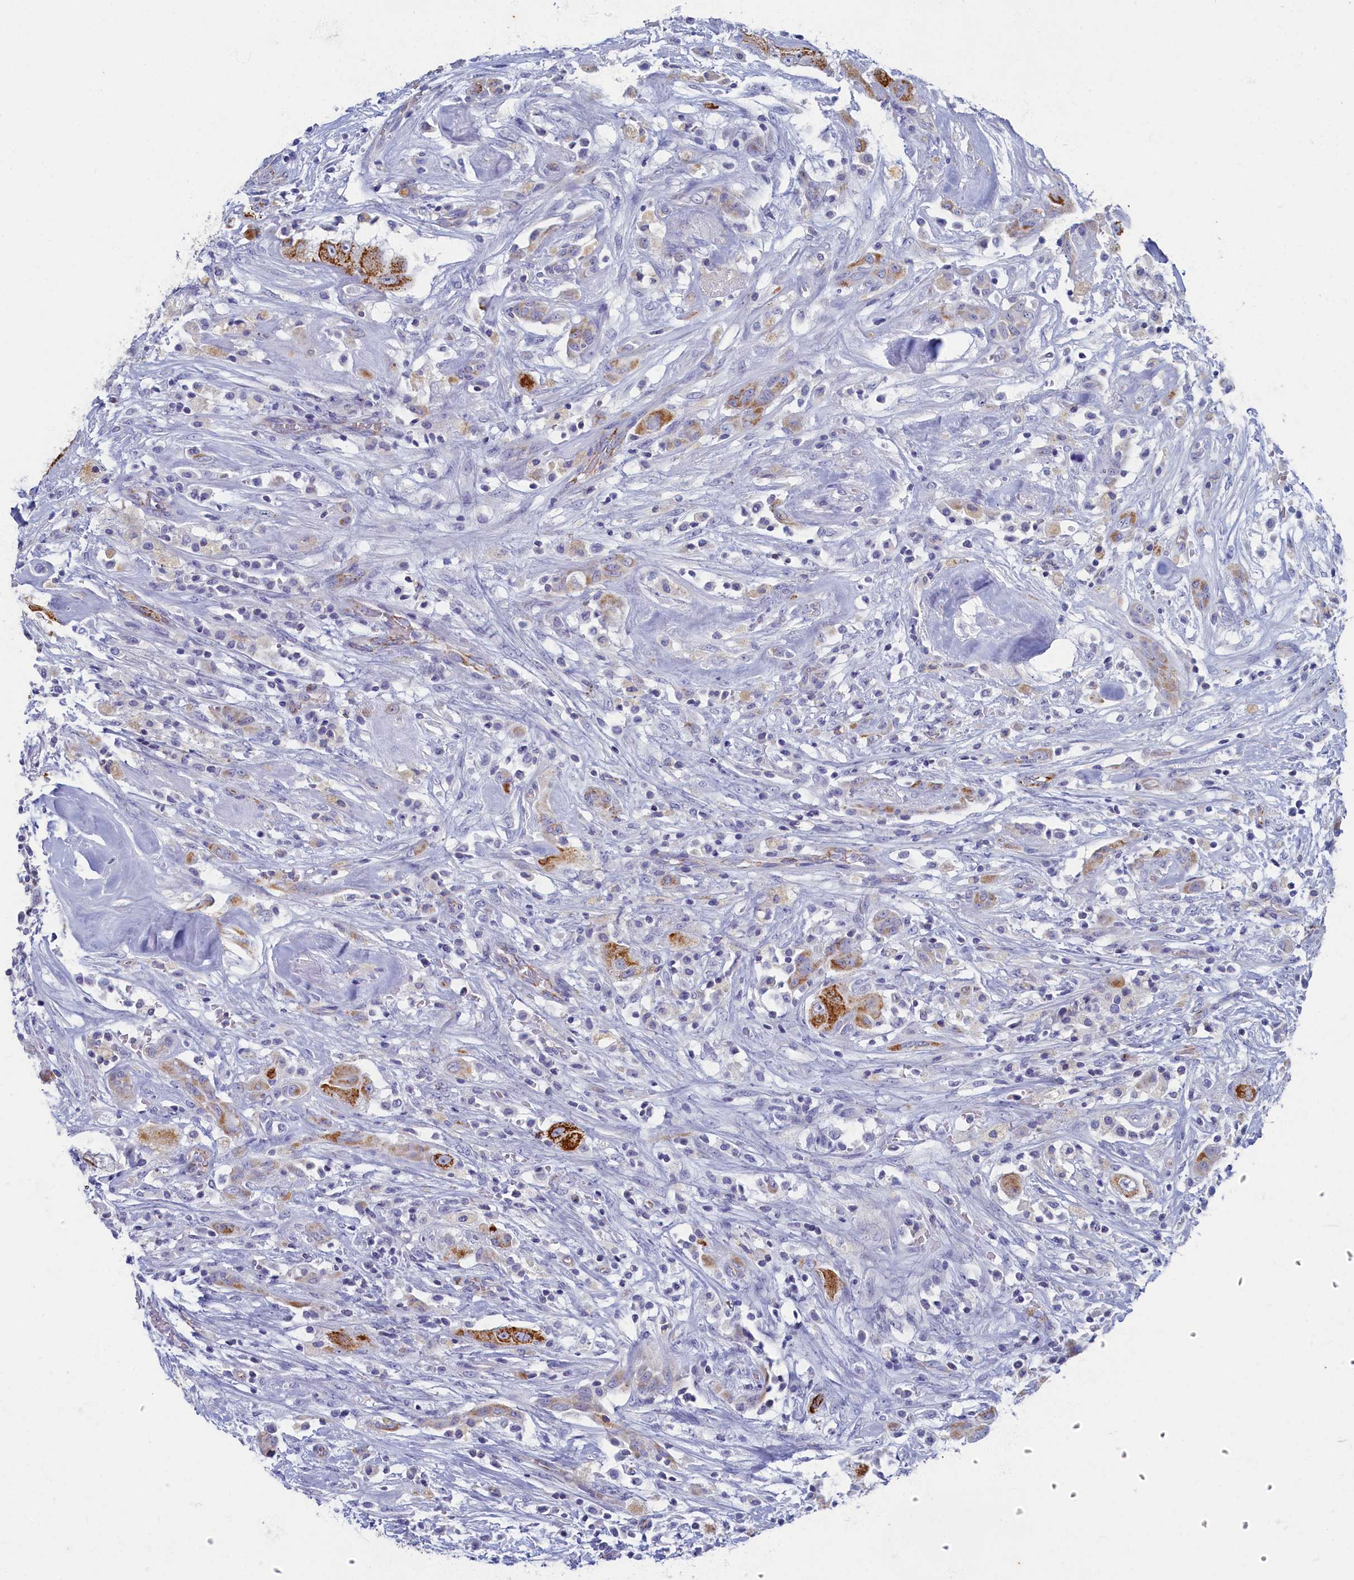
{"staining": {"intensity": "moderate", "quantity": ">75%", "location": "cytoplasmic/membranous"}, "tissue": "thyroid cancer", "cell_type": "Tumor cells", "image_type": "cancer", "snomed": [{"axis": "morphology", "description": "Papillary adenocarcinoma, NOS"}, {"axis": "topography", "description": "Thyroid gland"}], "caption": "Thyroid cancer stained with a protein marker reveals moderate staining in tumor cells.", "gene": "OCIAD2", "patient": {"sex": "female", "age": 59}}